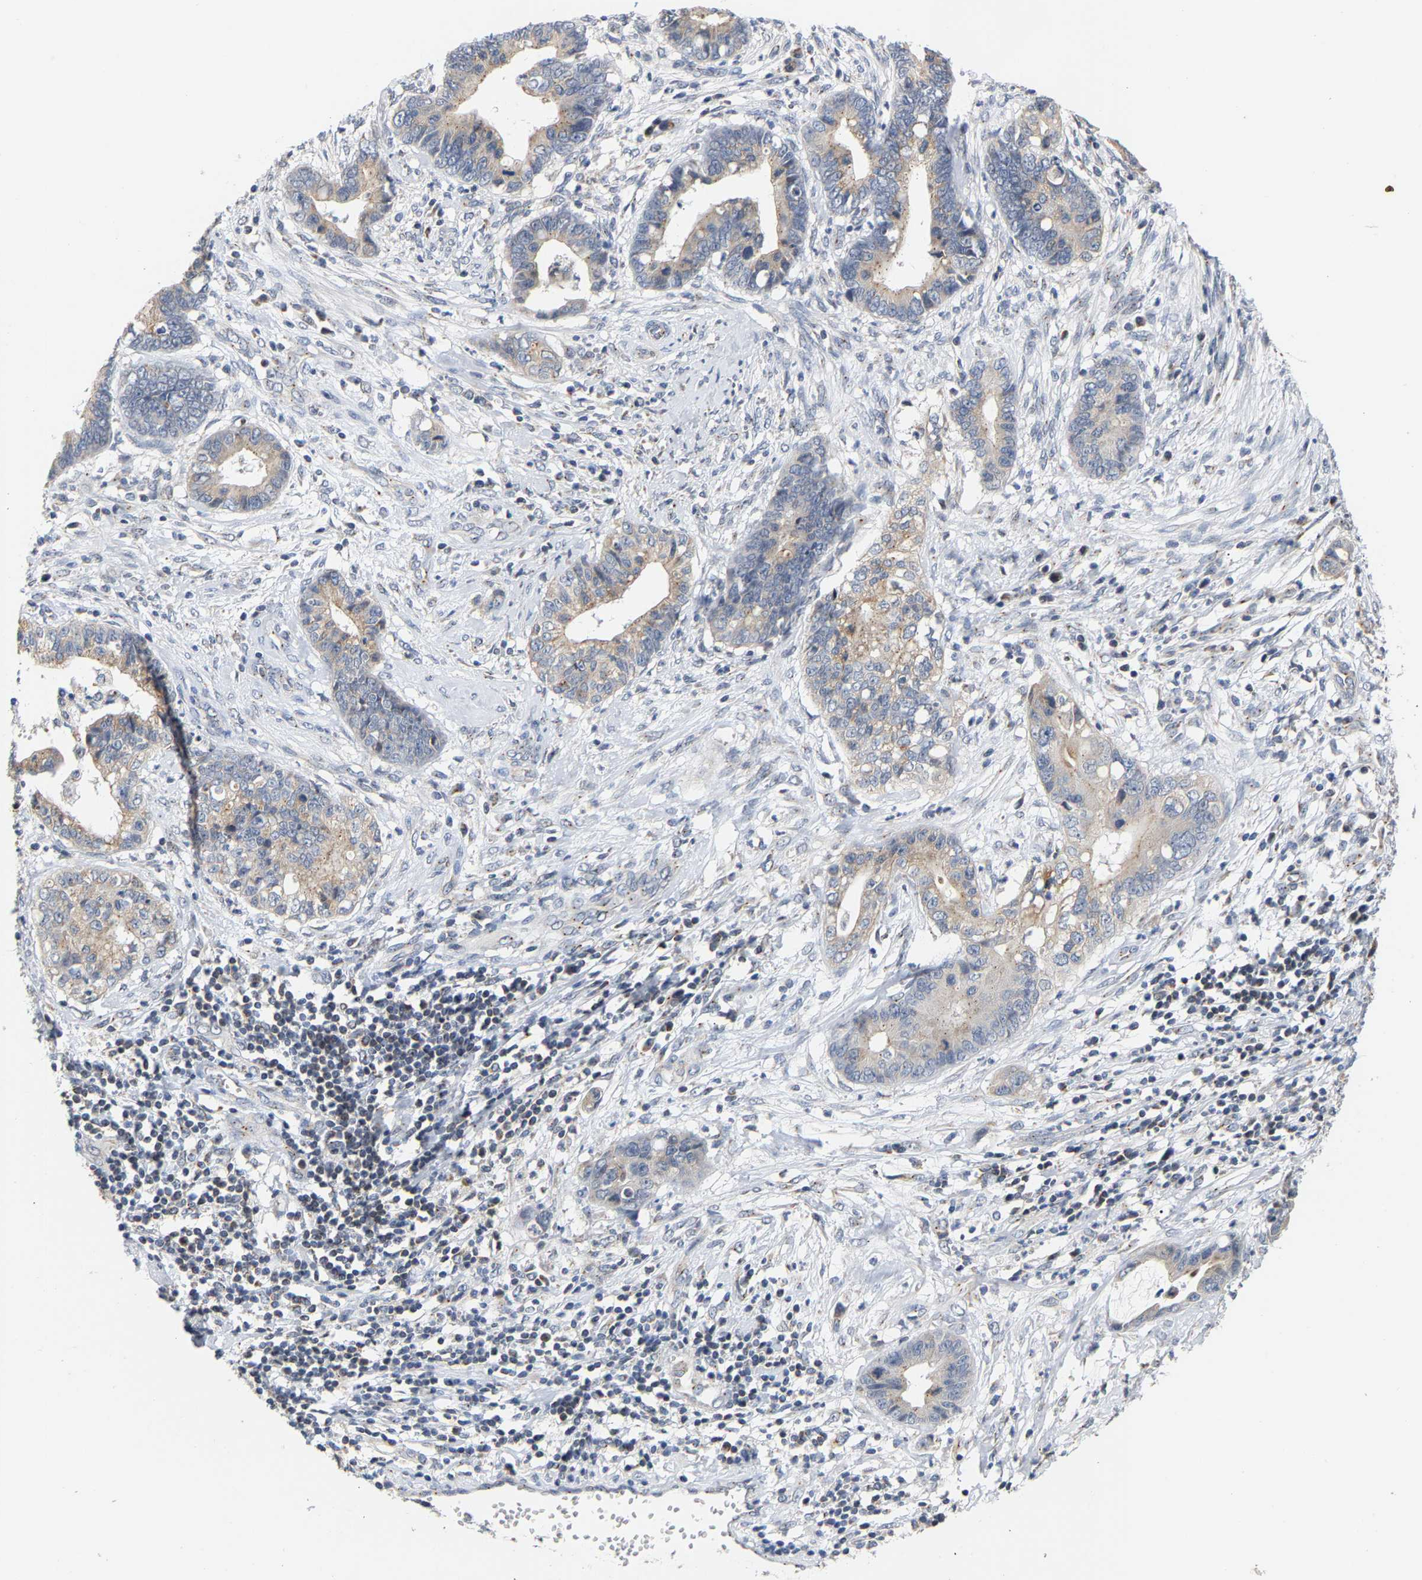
{"staining": {"intensity": "weak", "quantity": ">75%", "location": "cytoplasmic/membranous"}, "tissue": "cervical cancer", "cell_type": "Tumor cells", "image_type": "cancer", "snomed": [{"axis": "morphology", "description": "Adenocarcinoma, NOS"}, {"axis": "topography", "description": "Cervix"}], "caption": "Adenocarcinoma (cervical) stained with a protein marker demonstrates weak staining in tumor cells.", "gene": "PCNT", "patient": {"sex": "female", "age": 44}}